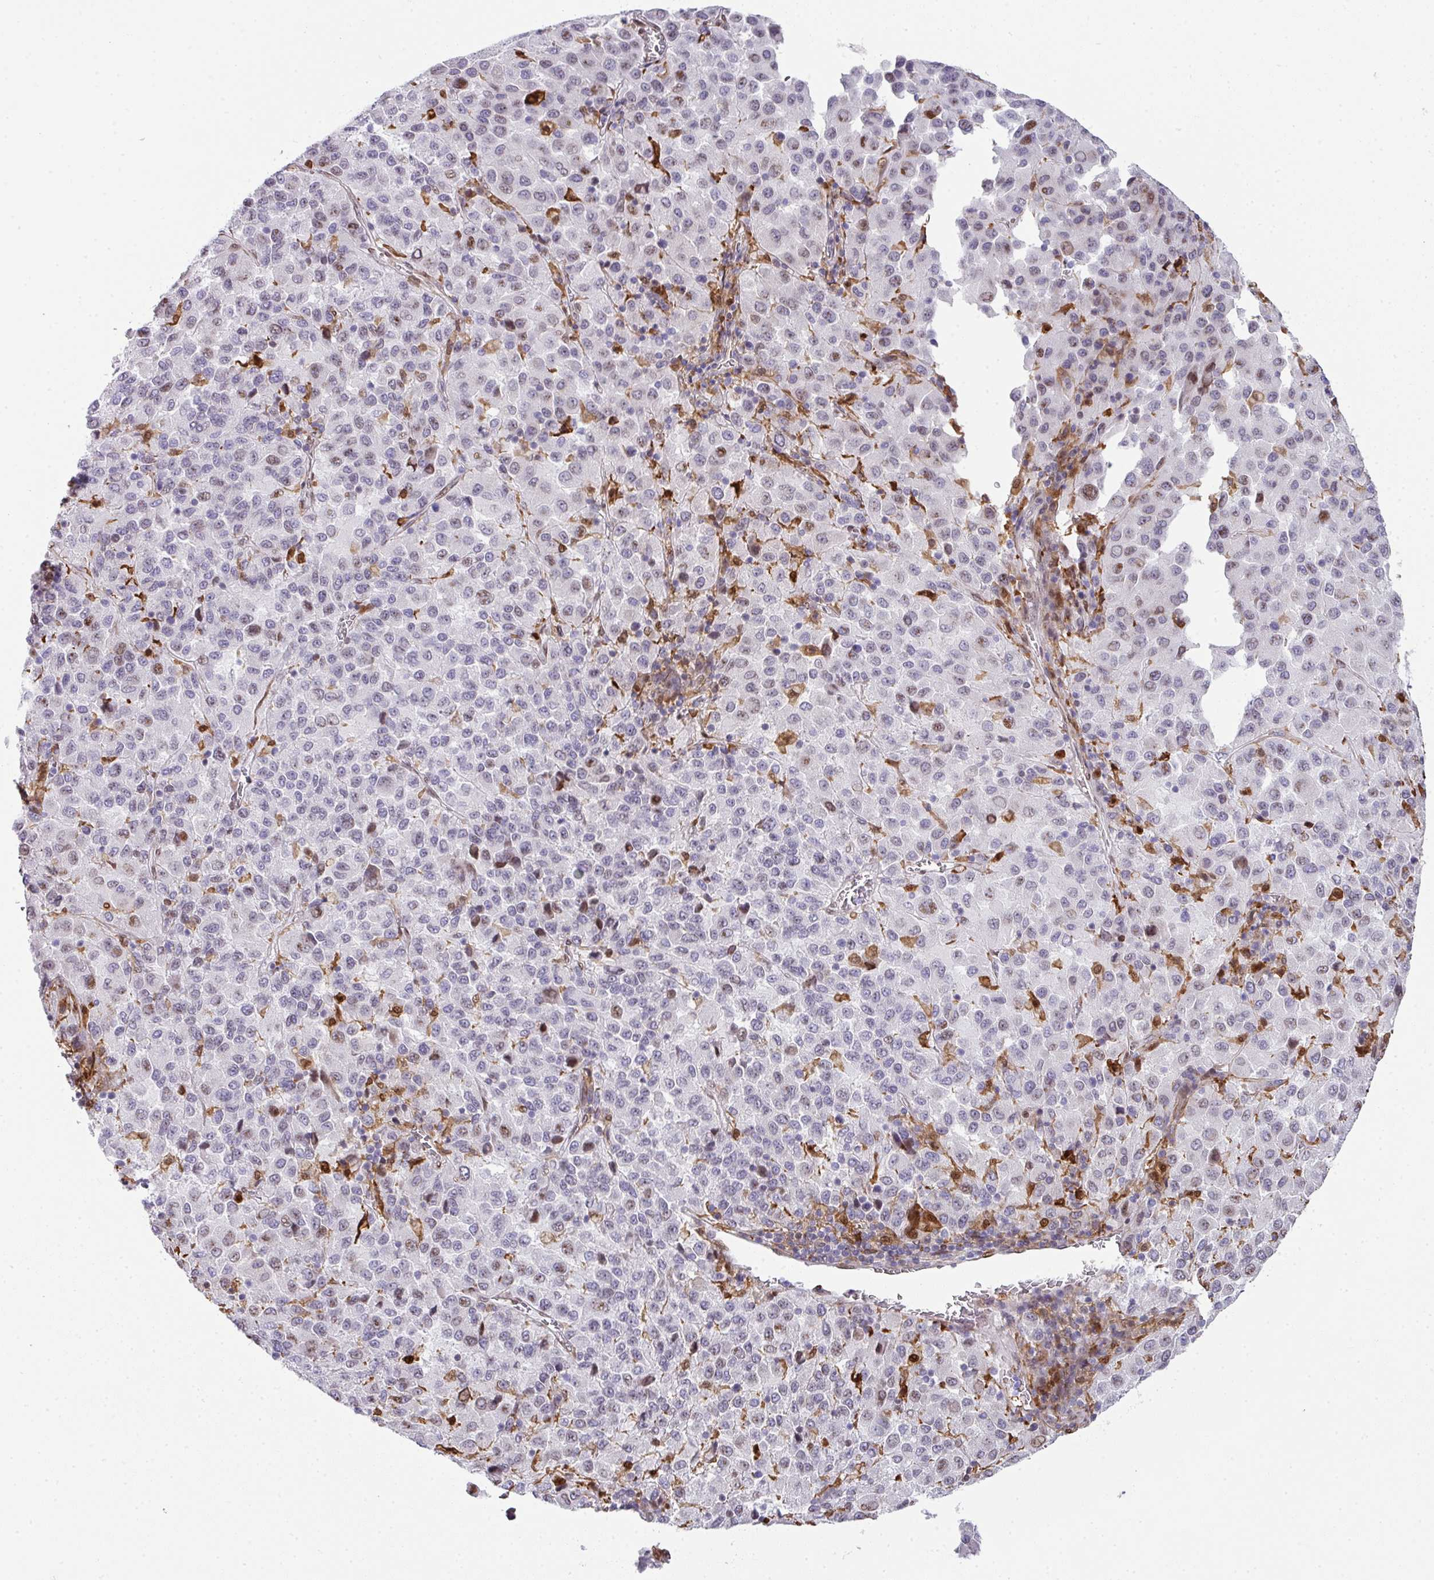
{"staining": {"intensity": "moderate", "quantity": "<25%", "location": "nuclear"}, "tissue": "melanoma", "cell_type": "Tumor cells", "image_type": "cancer", "snomed": [{"axis": "morphology", "description": "Malignant melanoma, Metastatic site"}, {"axis": "topography", "description": "Lung"}], "caption": "This photomicrograph exhibits IHC staining of malignant melanoma (metastatic site), with low moderate nuclear positivity in approximately <25% of tumor cells.", "gene": "PLK1", "patient": {"sex": "male", "age": 64}}